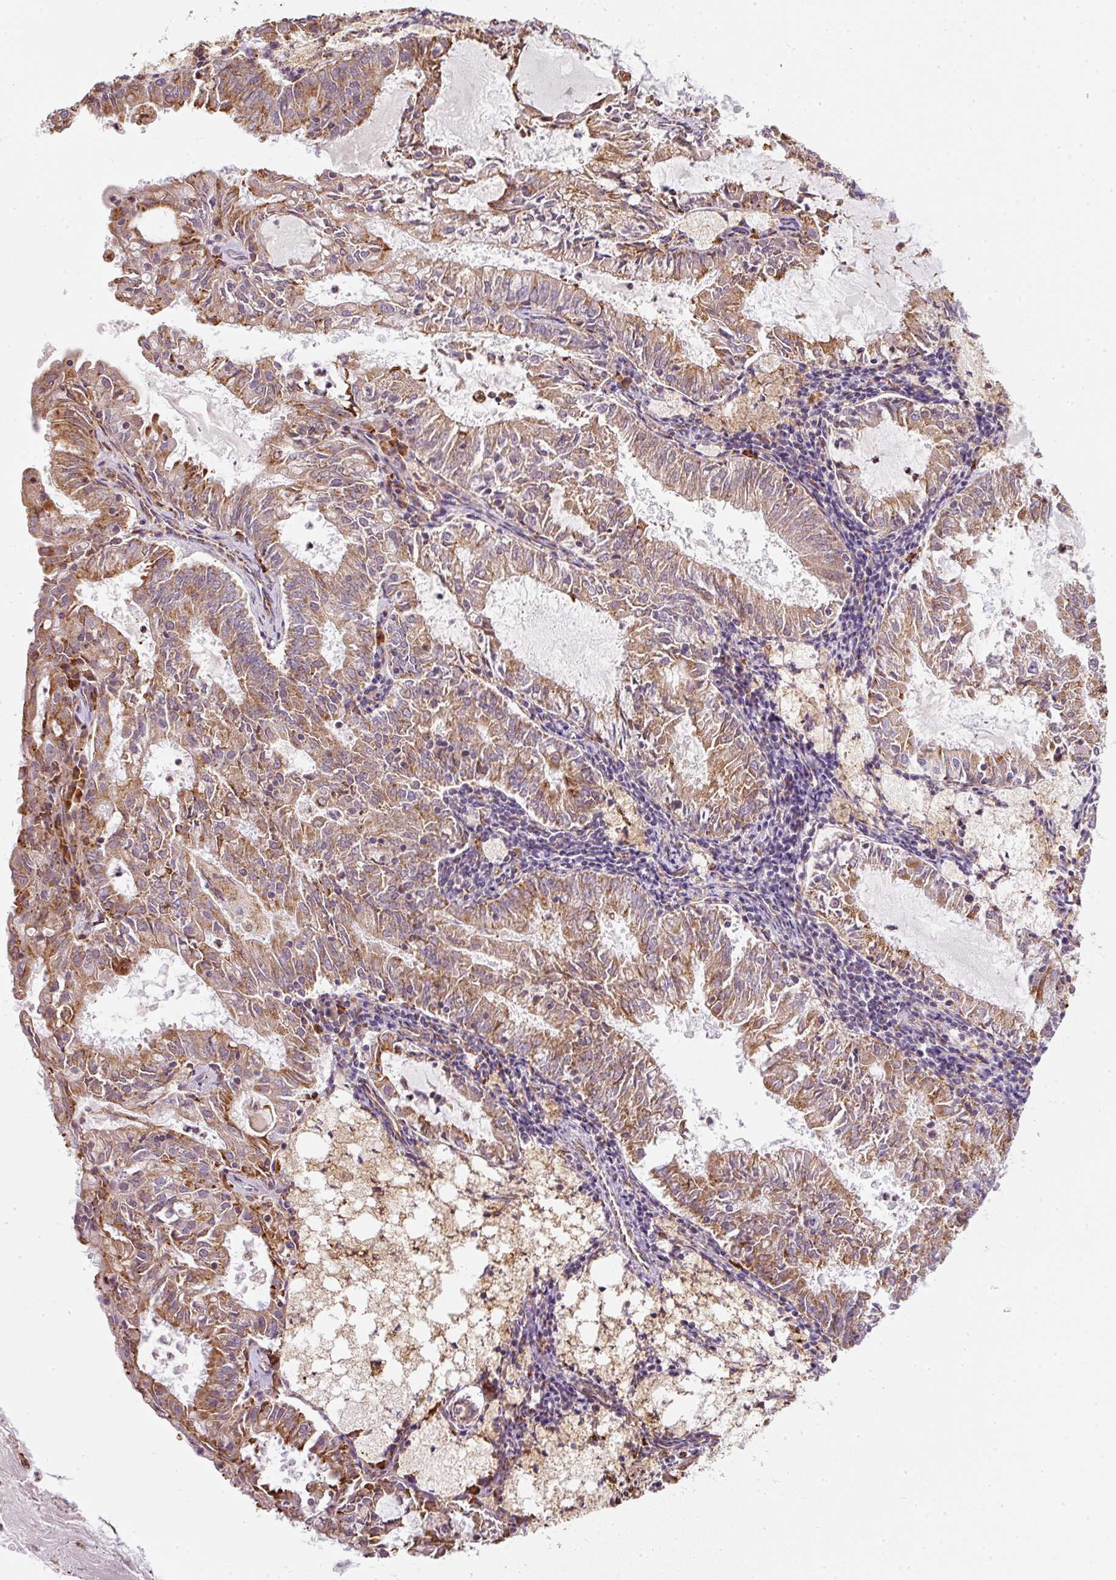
{"staining": {"intensity": "moderate", "quantity": ">75%", "location": "cytoplasmic/membranous"}, "tissue": "endometrial cancer", "cell_type": "Tumor cells", "image_type": "cancer", "snomed": [{"axis": "morphology", "description": "Adenocarcinoma, NOS"}, {"axis": "topography", "description": "Endometrium"}], "caption": "This image displays IHC staining of endometrial adenocarcinoma, with medium moderate cytoplasmic/membranous expression in about >75% of tumor cells.", "gene": "MORN4", "patient": {"sex": "female", "age": 57}}